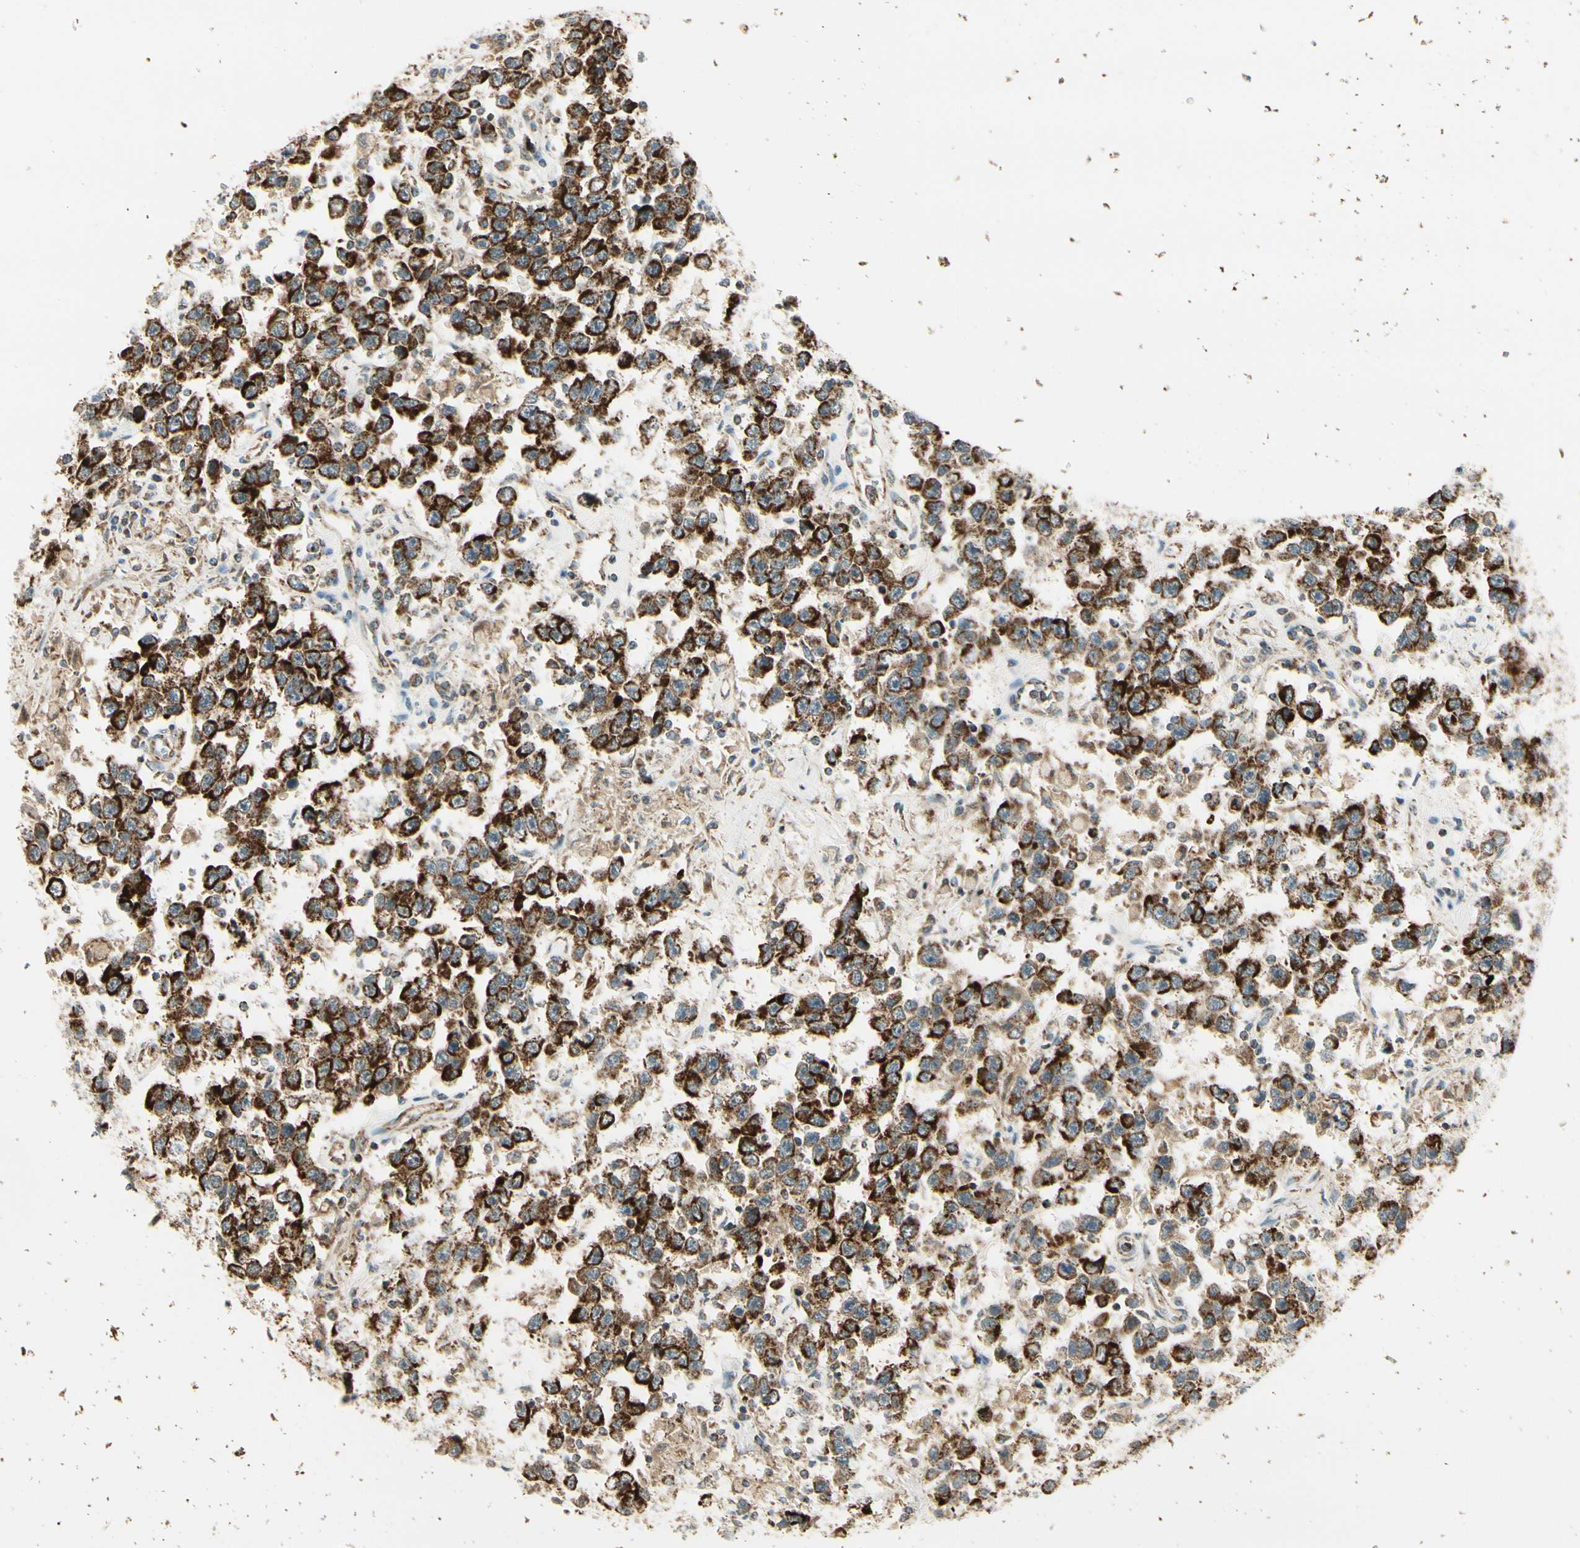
{"staining": {"intensity": "strong", "quantity": ">75%", "location": "cytoplasmic/membranous"}, "tissue": "testis cancer", "cell_type": "Tumor cells", "image_type": "cancer", "snomed": [{"axis": "morphology", "description": "Seminoma, NOS"}, {"axis": "topography", "description": "Testis"}], "caption": "The immunohistochemical stain labels strong cytoplasmic/membranous staining in tumor cells of testis seminoma tissue.", "gene": "EPHB3", "patient": {"sex": "male", "age": 41}}